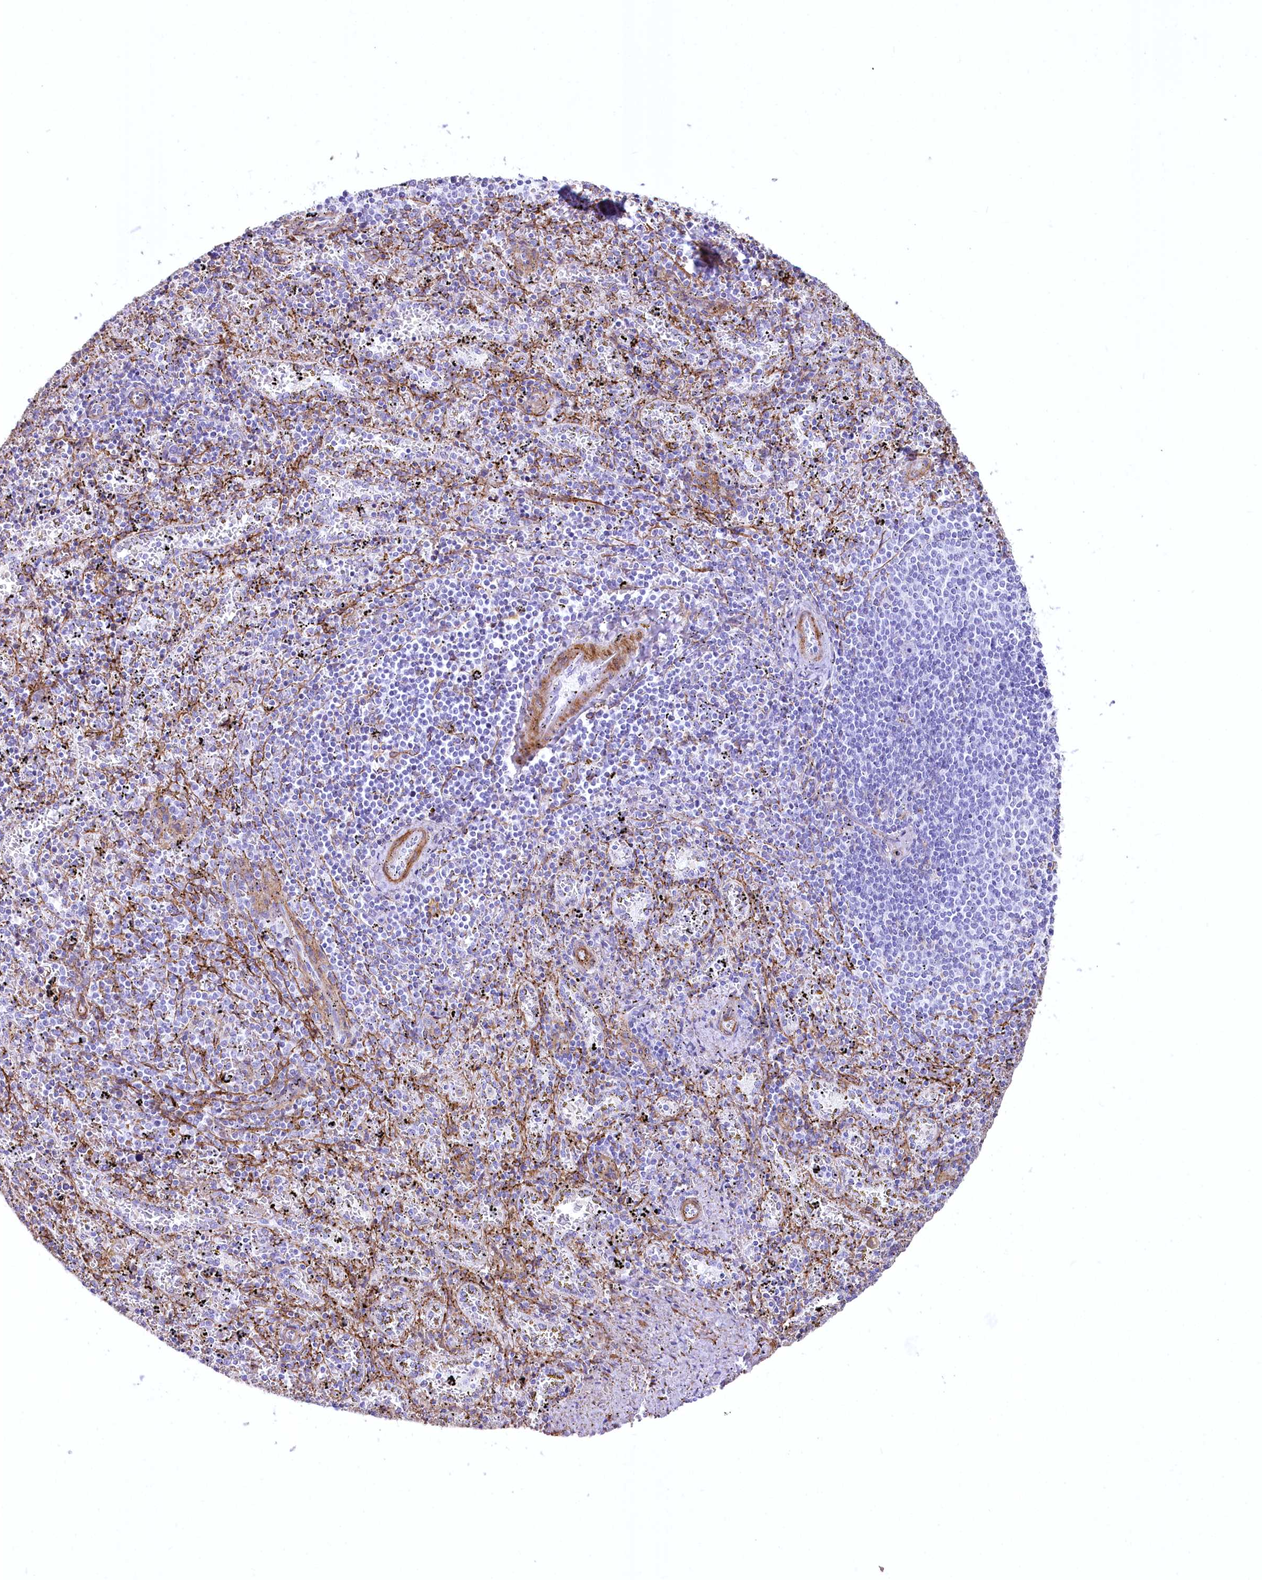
{"staining": {"intensity": "negative", "quantity": "none", "location": "none"}, "tissue": "spleen", "cell_type": "Cells in red pulp", "image_type": "normal", "snomed": [{"axis": "morphology", "description": "Normal tissue, NOS"}, {"axis": "topography", "description": "Spleen"}], "caption": "An IHC image of normal spleen is shown. There is no staining in cells in red pulp of spleen. (Stains: DAB immunohistochemistry (IHC) with hematoxylin counter stain, Microscopy: brightfield microscopy at high magnification).", "gene": "SYNPO2", "patient": {"sex": "male", "age": 11}}